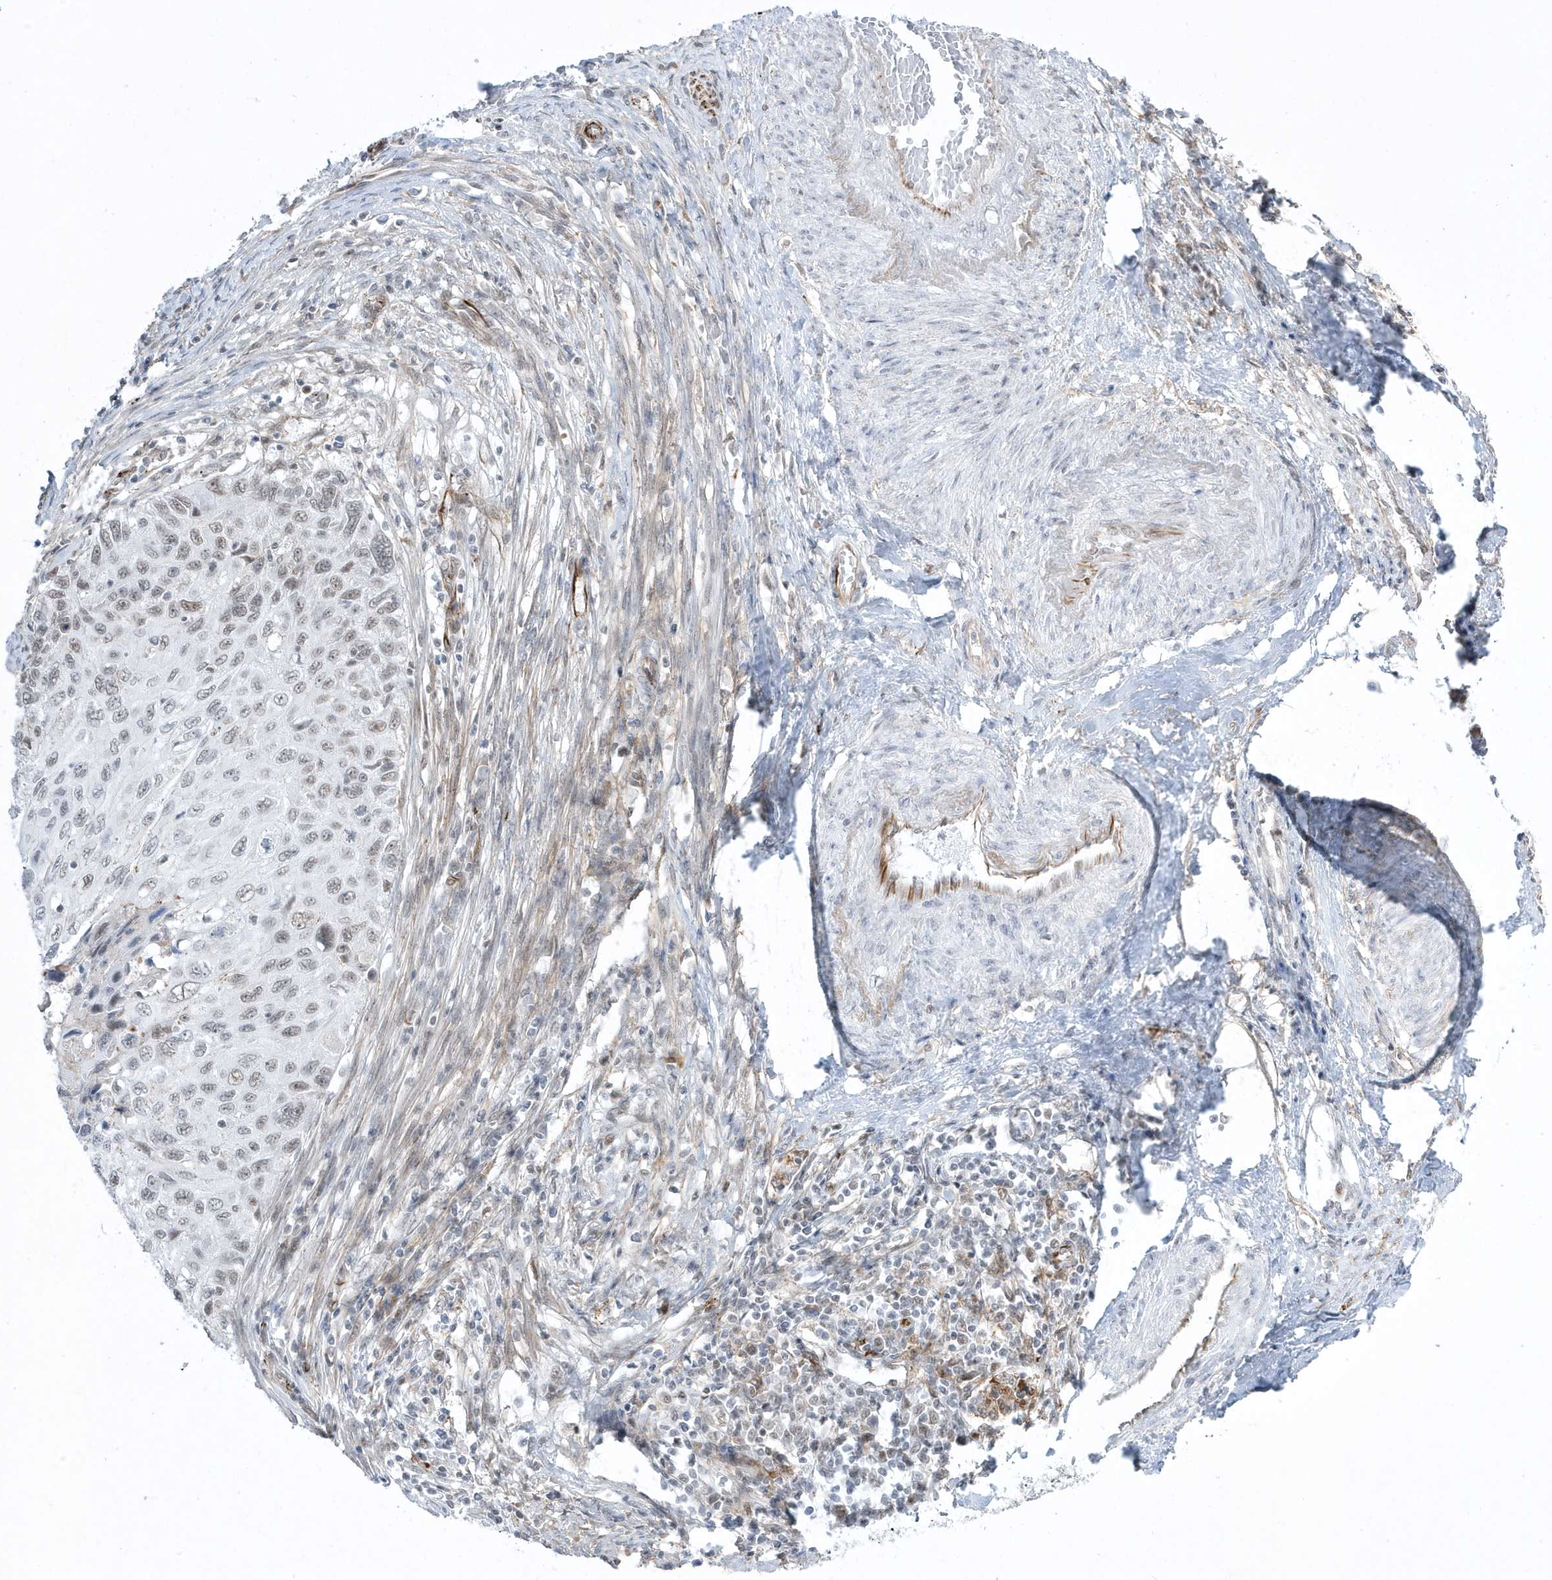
{"staining": {"intensity": "weak", "quantity": "25%-75%", "location": "nuclear"}, "tissue": "cervical cancer", "cell_type": "Tumor cells", "image_type": "cancer", "snomed": [{"axis": "morphology", "description": "Squamous cell carcinoma, NOS"}, {"axis": "topography", "description": "Cervix"}], "caption": "Protein staining of cervical cancer (squamous cell carcinoma) tissue reveals weak nuclear expression in approximately 25%-75% of tumor cells.", "gene": "ADAMTSL3", "patient": {"sex": "female", "age": 70}}